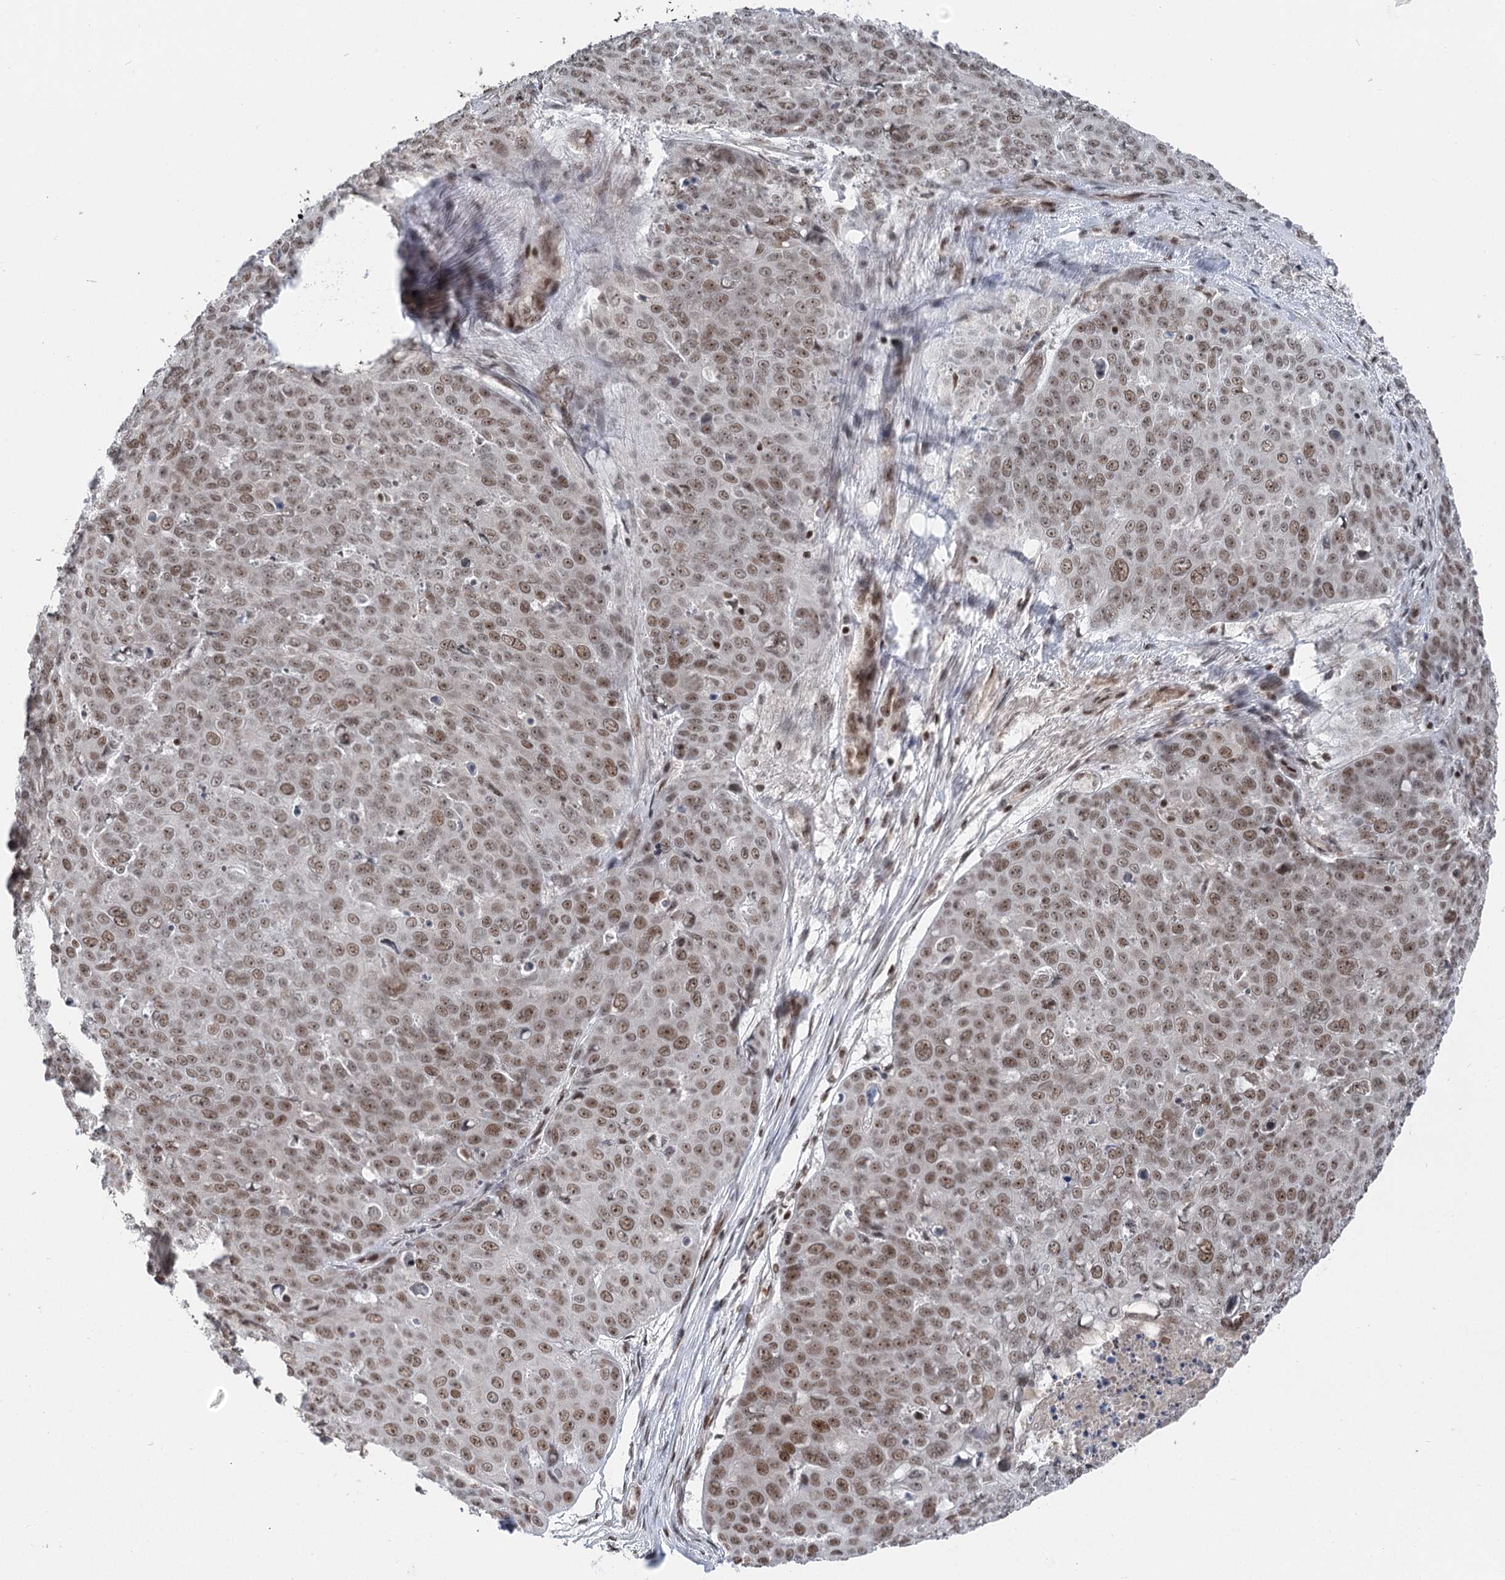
{"staining": {"intensity": "moderate", "quantity": ">75%", "location": "nuclear"}, "tissue": "skin cancer", "cell_type": "Tumor cells", "image_type": "cancer", "snomed": [{"axis": "morphology", "description": "Squamous cell carcinoma, NOS"}, {"axis": "topography", "description": "Skin"}], "caption": "Squamous cell carcinoma (skin) stained for a protein (brown) demonstrates moderate nuclear positive staining in approximately >75% of tumor cells.", "gene": "CGGBP1", "patient": {"sex": "male", "age": 71}}